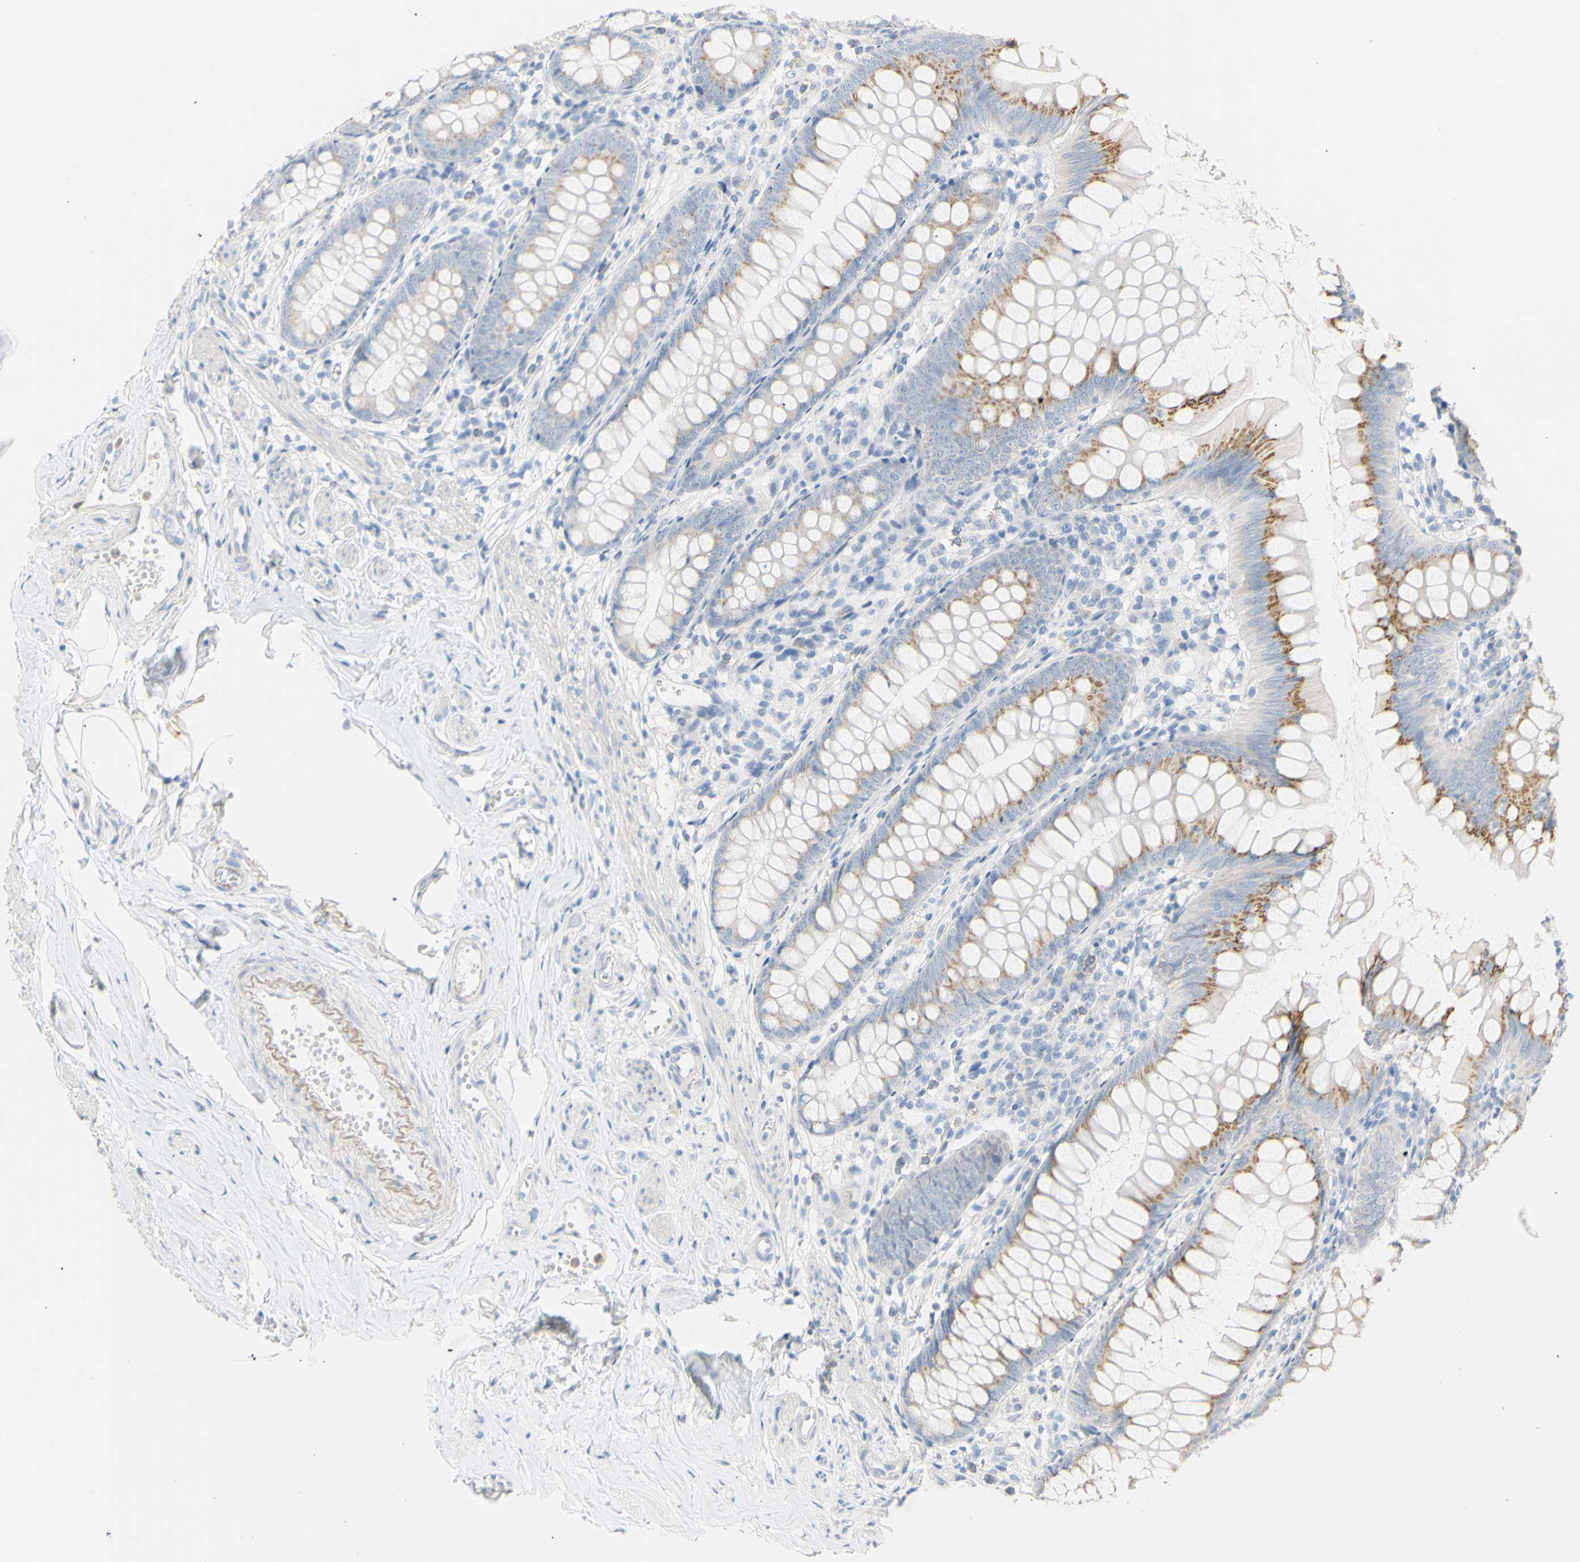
{"staining": {"intensity": "moderate", "quantity": ">75%", "location": "cytoplasmic/membranous"}, "tissue": "appendix", "cell_type": "Glandular cells", "image_type": "normal", "snomed": [{"axis": "morphology", "description": "Normal tissue, NOS"}, {"axis": "topography", "description": "Appendix"}], "caption": "Immunohistochemistry staining of unremarkable appendix, which exhibits medium levels of moderate cytoplasmic/membranous positivity in approximately >75% of glandular cells indicating moderate cytoplasmic/membranous protein positivity. The staining was performed using DAB (brown) for protein detection and nuclei were counterstained in hematoxylin (blue).", "gene": "B4GALNT3", "patient": {"sex": "female", "age": 77}}